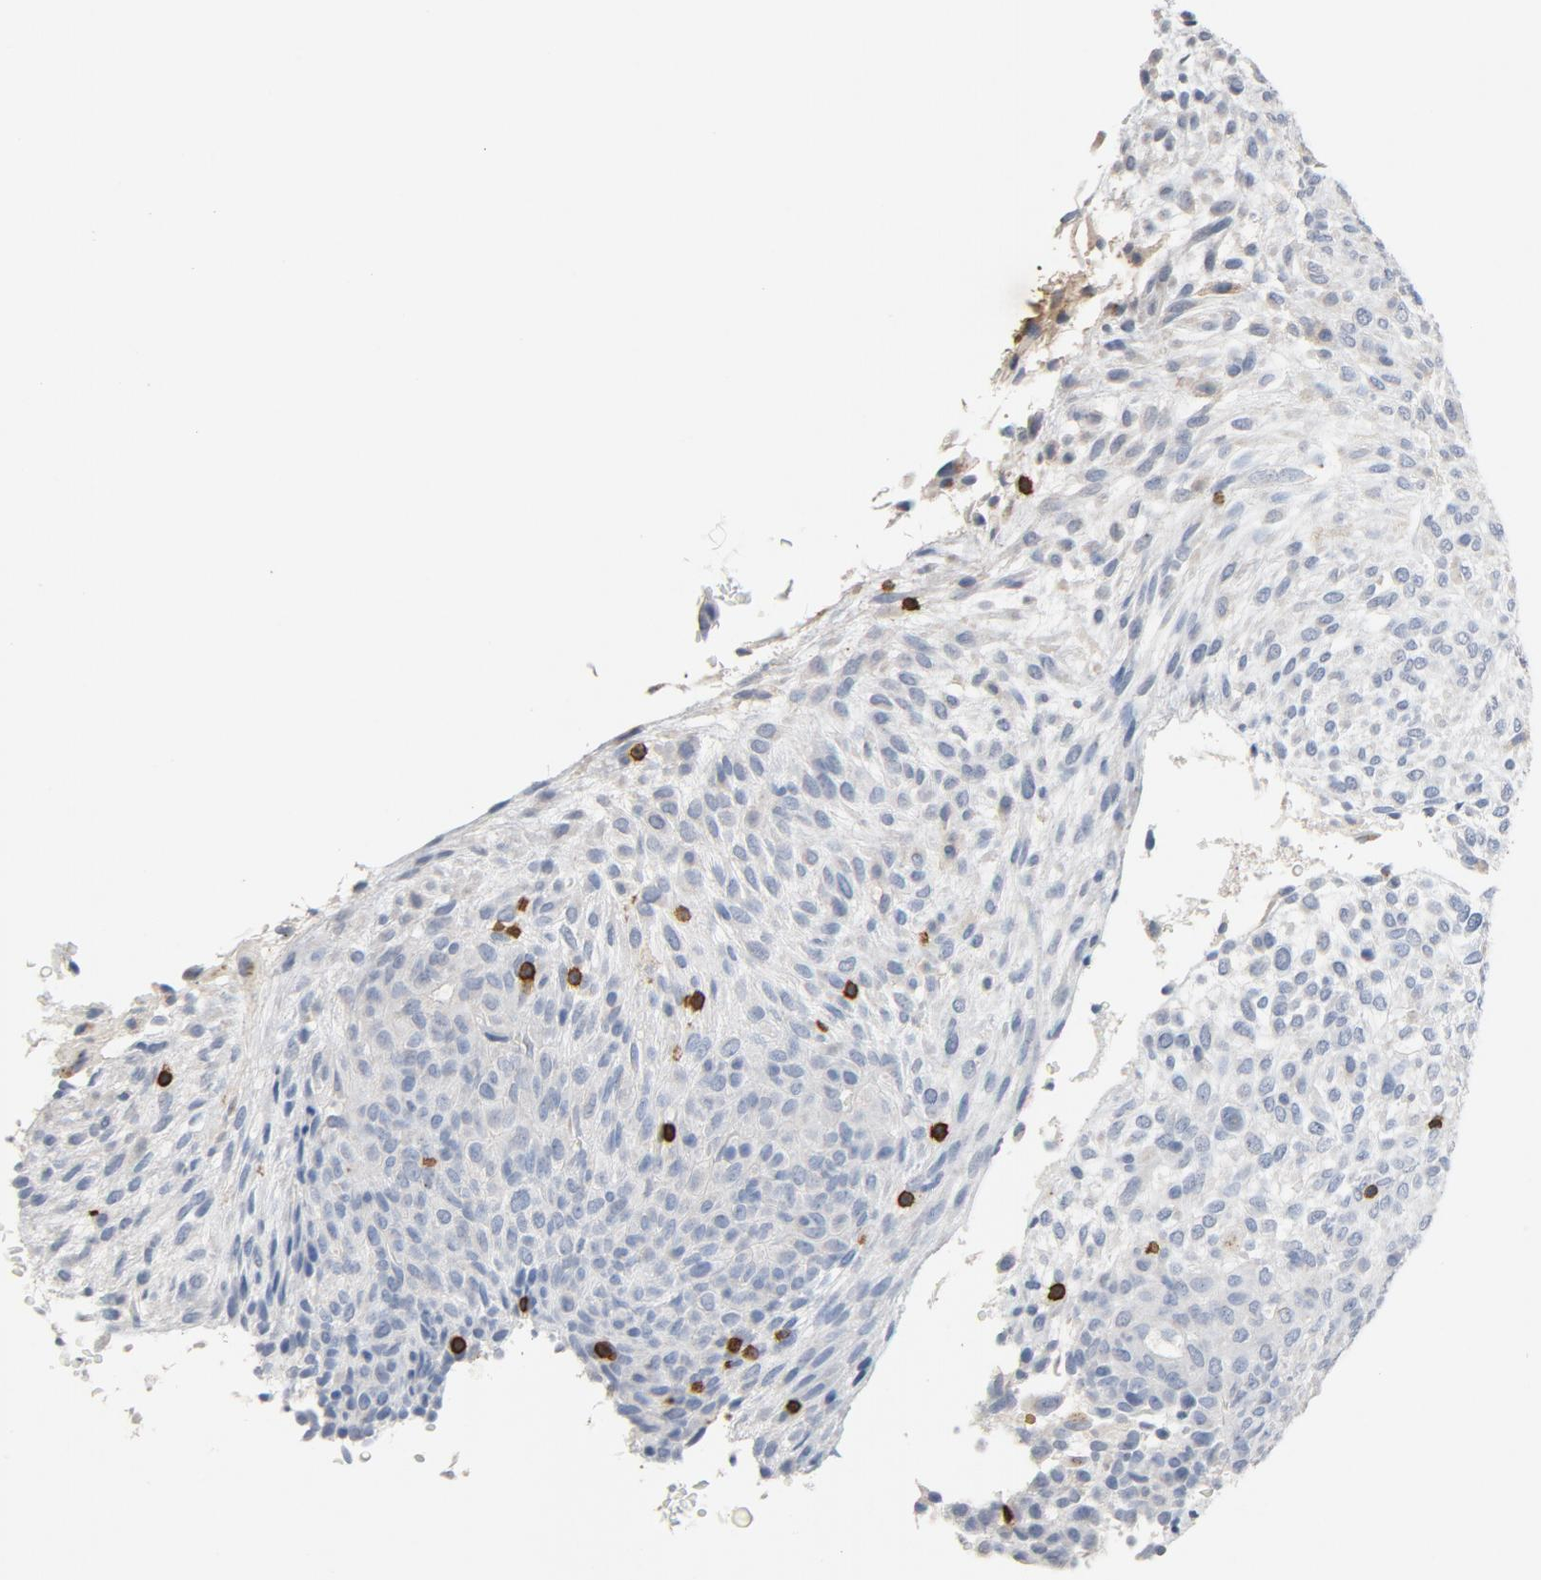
{"staining": {"intensity": "negative", "quantity": "none", "location": "none"}, "tissue": "glioma", "cell_type": "Tumor cells", "image_type": "cancer", "snomed": [{"axis": "morphology", "description": "Glioma, malignant, High grade"}, {"axis": "topography", "description": "Cerebral cortex"}], "caption": "This is an IHC histopathology image of malignant glioma (high-grade). There is no positivity in tumor cells.", "gene": "CD247", "patient": {"sex": "female", "age": 55}}